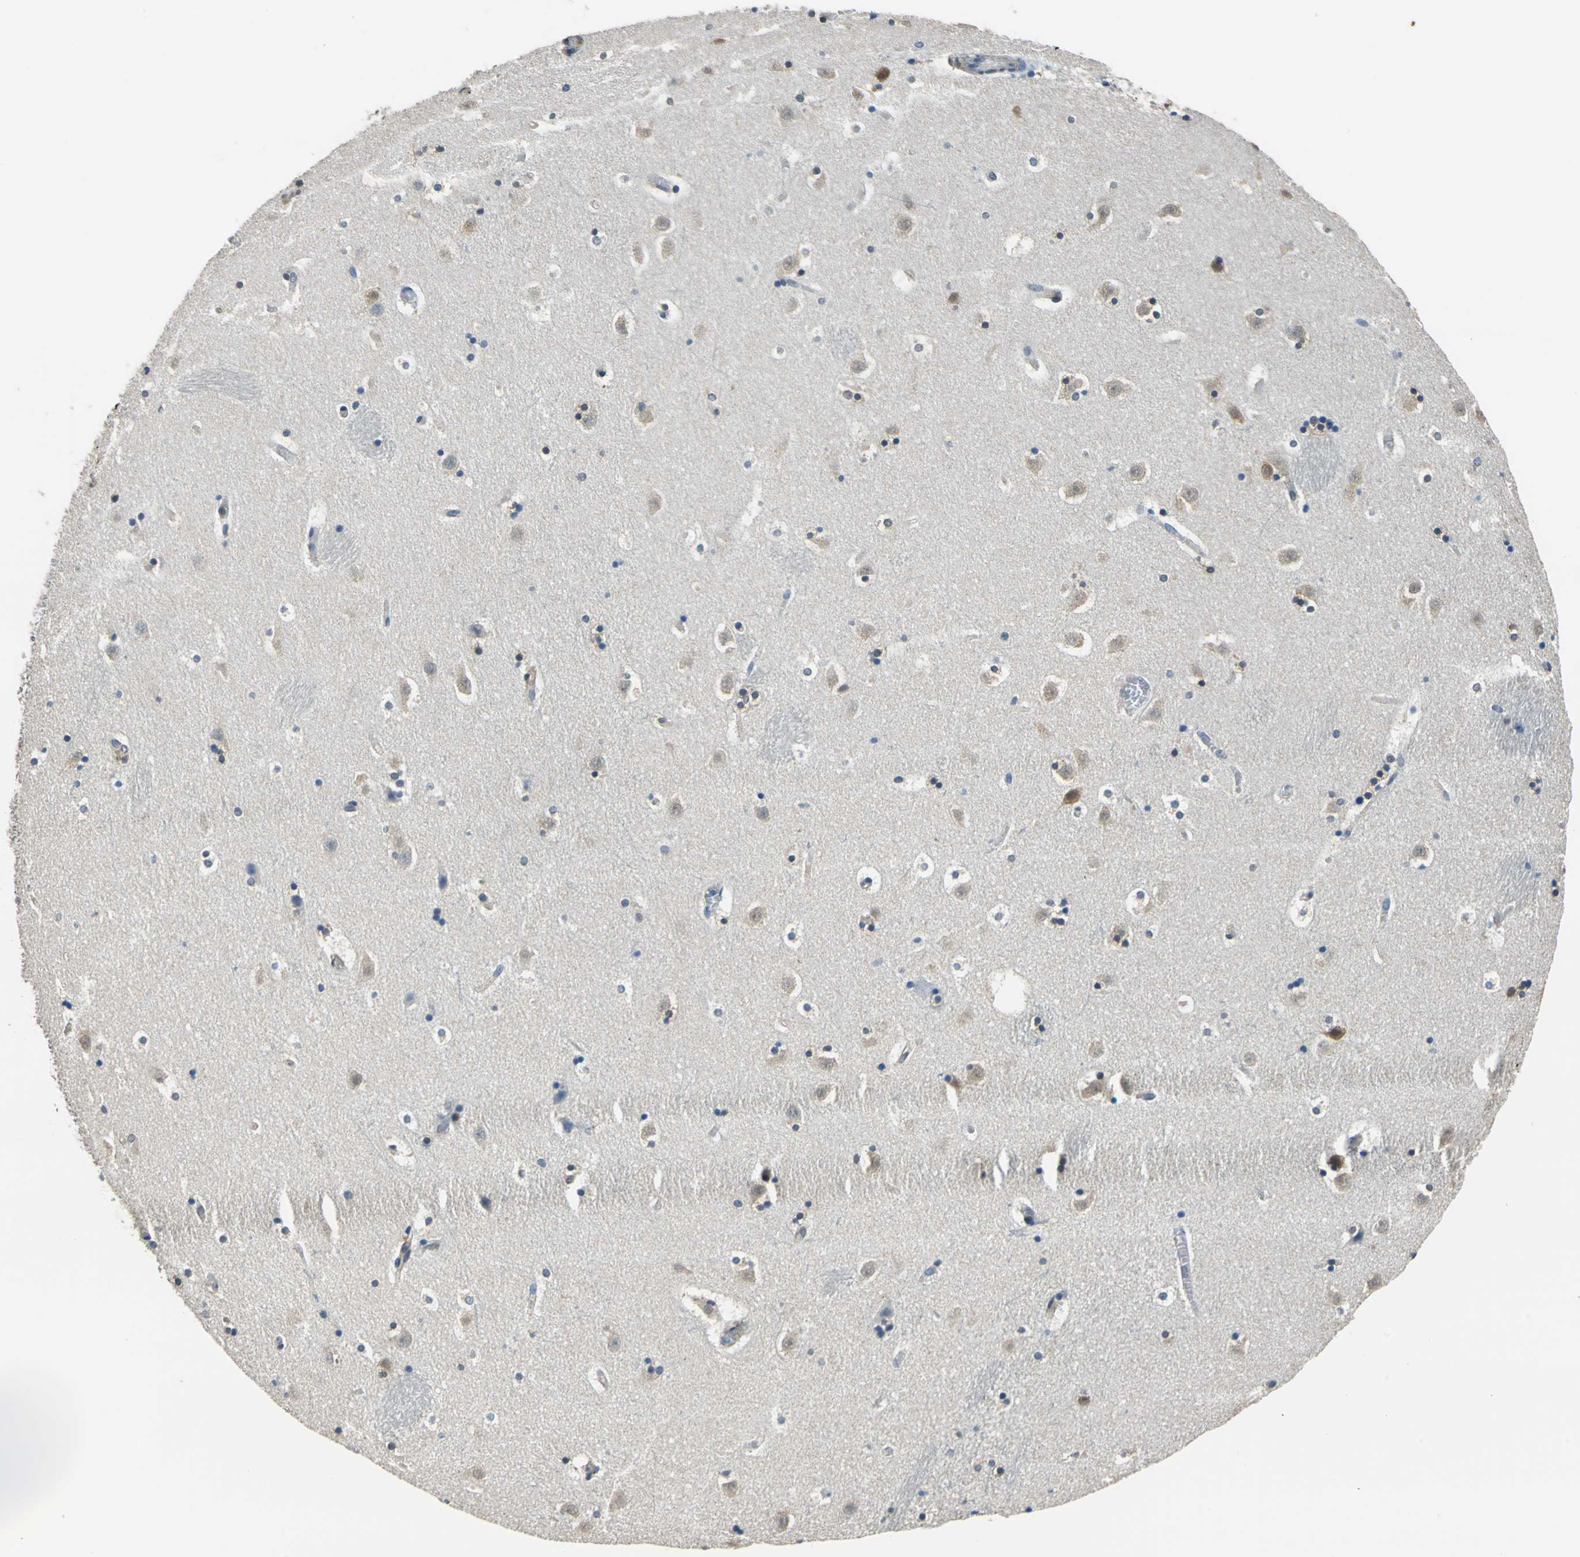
{"staining": {"intensity": "moderate", "quantity": "25%-75%", "location": "cytoplasmic/membranous,nuclear"}, "tissue": "caudate", "cell_type": "Glial cells", "image_type": "normal", "snomed": [{"axis": "morphology", "description": "Normal tissue, NOS"}, {"axis": "topography", "description": "Lateral ventricle wall"}], "caption": "This is a photomicrograph of immunohistochemistry staining of normal caudate, which shows moderate staining in the cytoplasmic/membranous,nuclear of glial cells.", "gene": "FKBP4", "patient": {"sex": "male", "age": 45}}